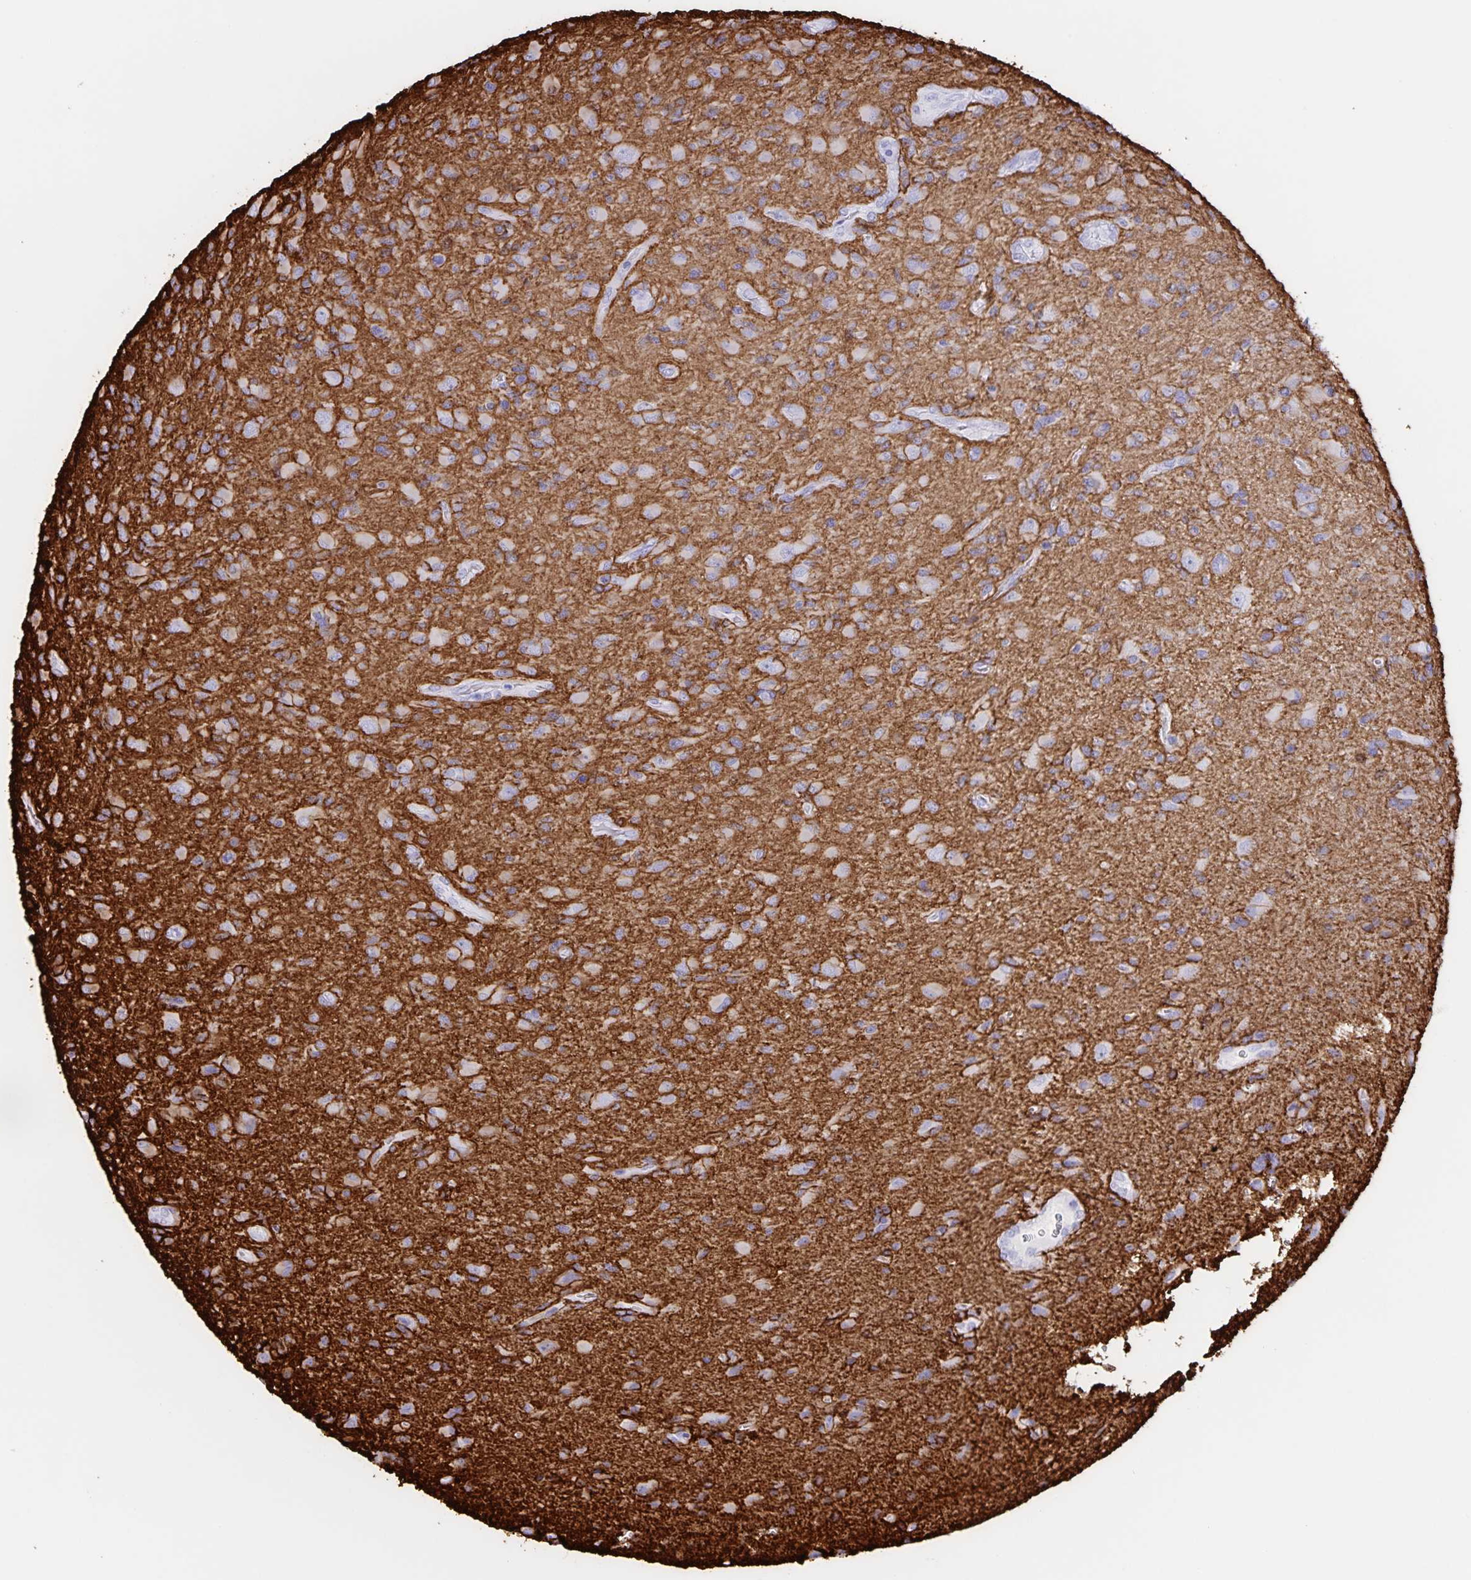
{"staining": {"intensity": "negative", "quantity": "none", "location": "none"}, "tissue": "glioma", "cell_type": "Tumor cells", "image_type": "cancer", "snomed": [{"axis": "morphology", "description": "Glioma, malignant, High grade"}, {"axis": "topography", "description": "Brain"}], "caption": "A high-resolution histopathology image shows immunohistochemistry (IHC) staining of malignant glioma (high-grade), which shows no significant positivity in tumor cells. (Brightfield microscopy of DAB (3,3'-diaminobenzidine) immunohistochemistry at high magnification).", "gene": "AQP4", "patient": {"sex": "female", "age": 65}}